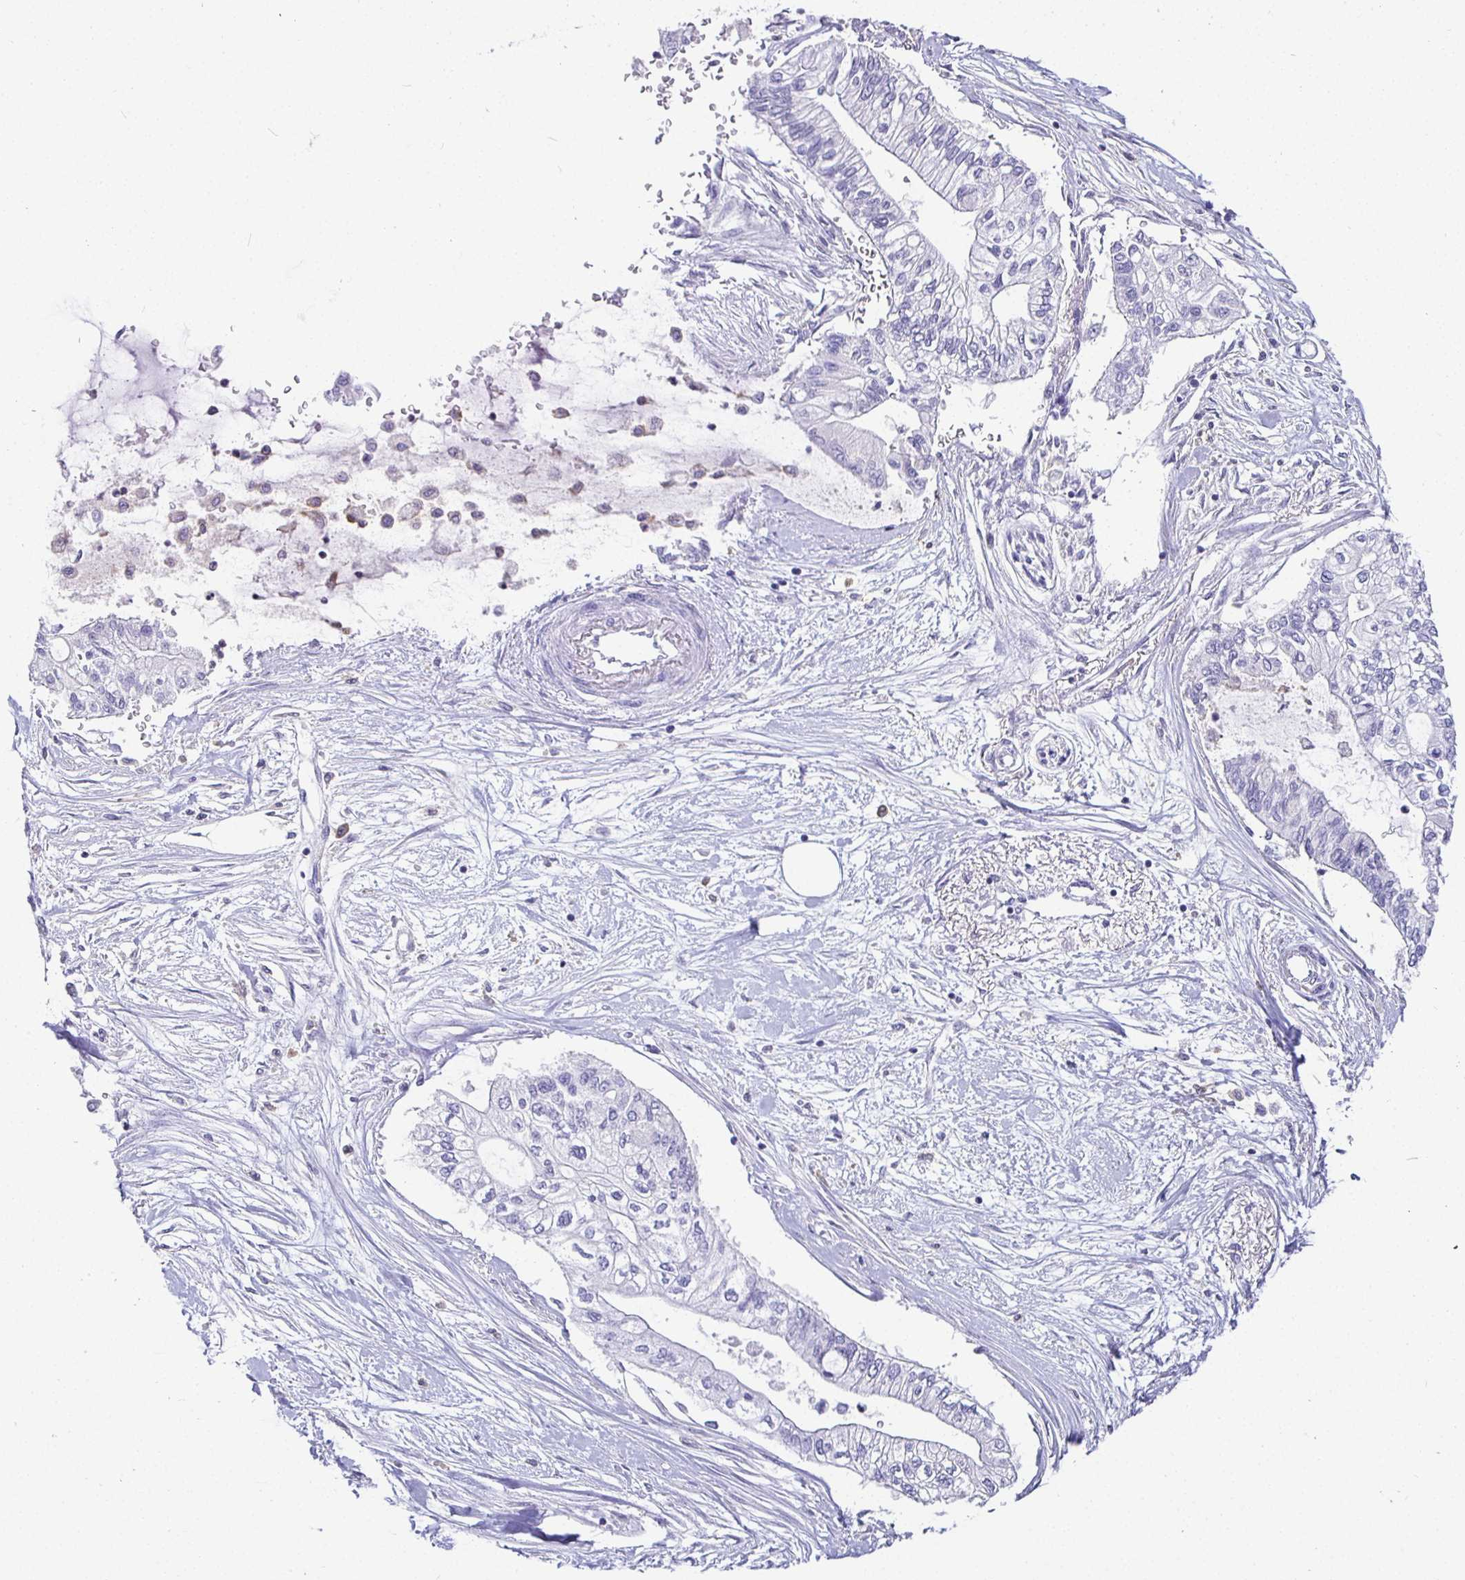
{"staining": {"intensity": "negative", "quantity": "none", "location": "none"}, "tissue": "pancreatic cancer", "cell_type": "Tumor cells", "image_type": "cancer", "snomed": [{"axis": "morphology", "description": "Adenocarcinoma, NOS"}, {"axis": "topography", "description": "Pancreas"}], "caption": "IHC of adenocarcinoma (pancreatic) shows no expression in tumor cells.", "gene": "SIRPA", "patient": {"sex": "female", "age": 77}}